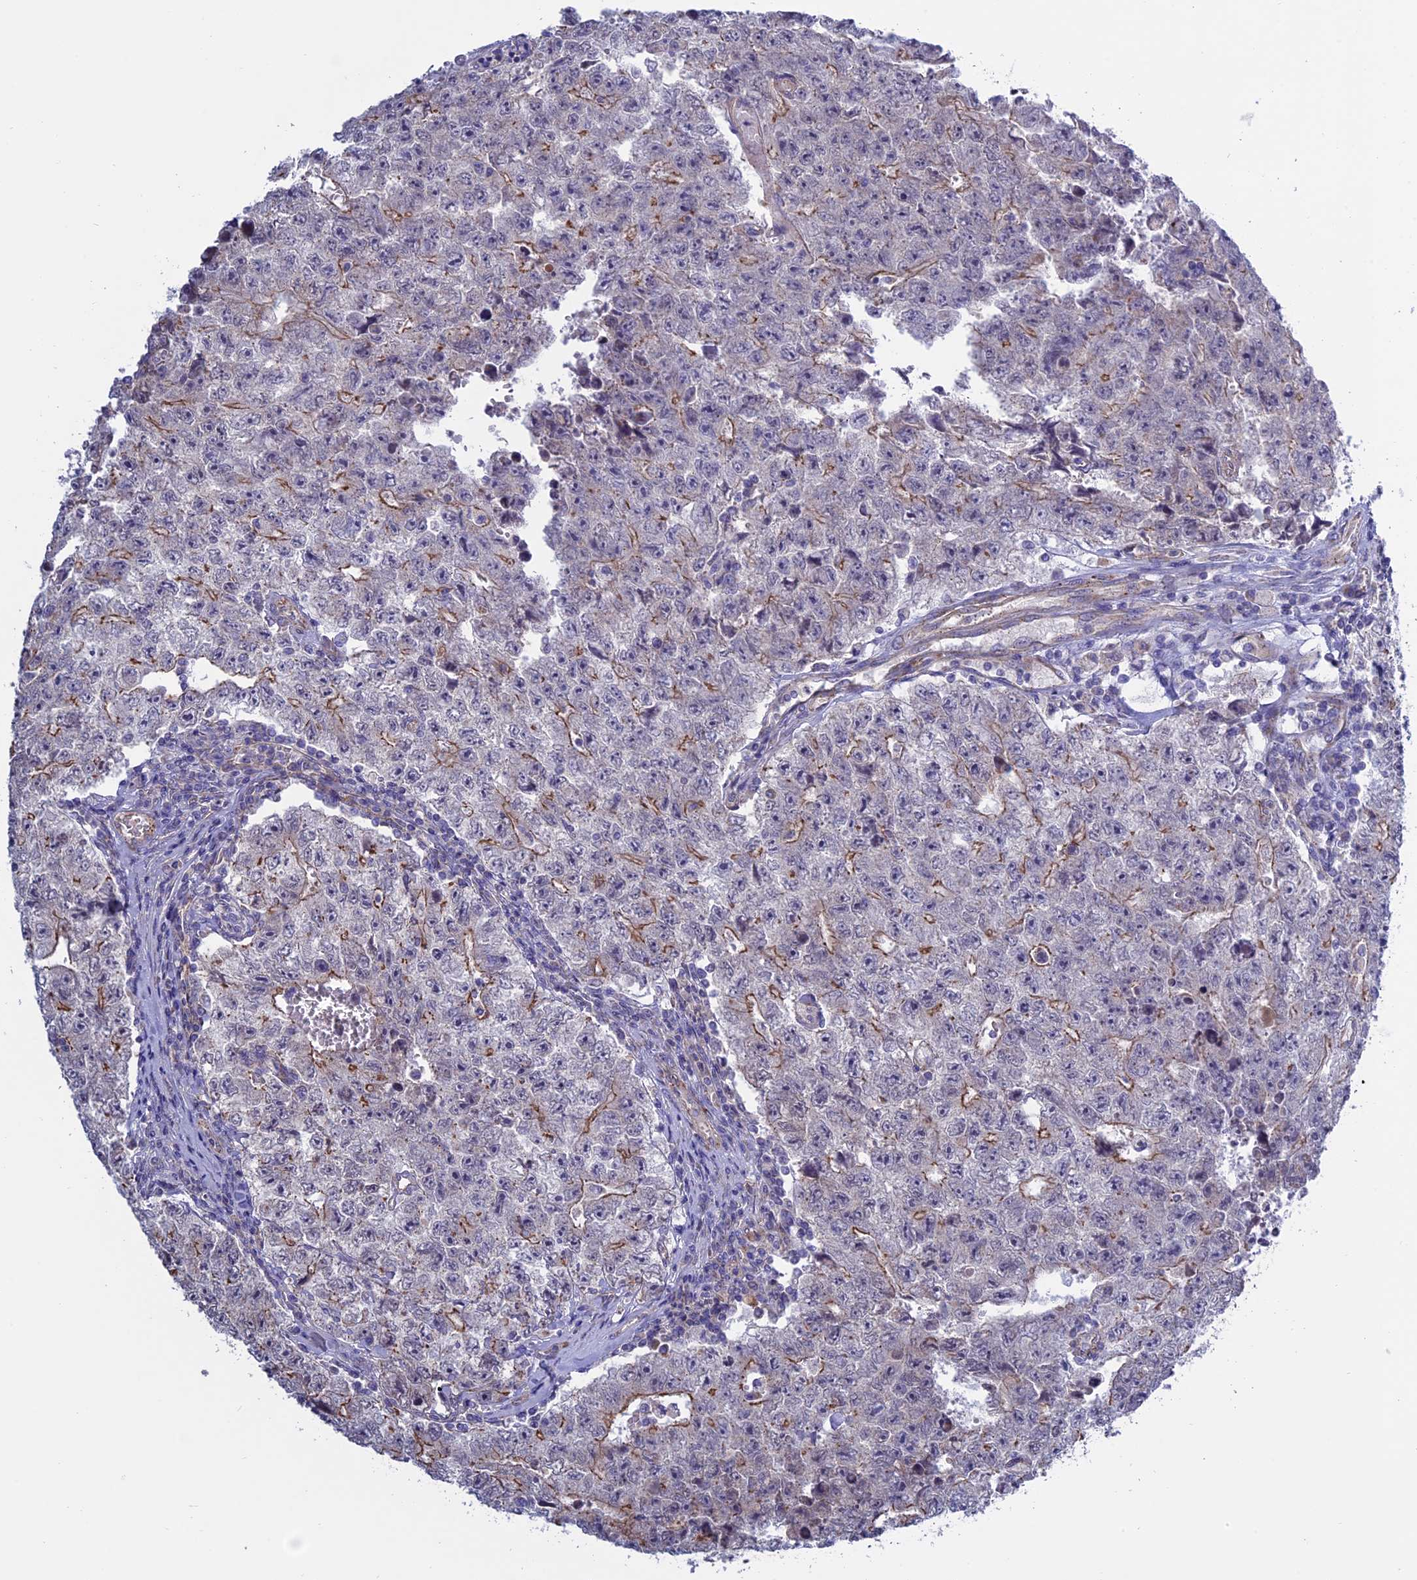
{"staining": {"intensity": "moderate", "quantity": "25%-75%", "location": "cytoplasmic/membranous"}, "tissue": "testis cancer", "cell_type": "Tumor cells", "image_type": "cancer", "snomed": [{"axis": "morphology", "description": "Carcinoma, Embryonal, NOS"}, {"axis": "topography", "description": "Testis"}], "caption": "About 25%-75% of tumor cells in testis cancer (embryonal carcinoma) display moderate cytoplasmic/membranous protein expression as visualized by brown immunohistochemical staining.", "gene": "ETFDH", "patient": {"sex": "male", "age": 17}}